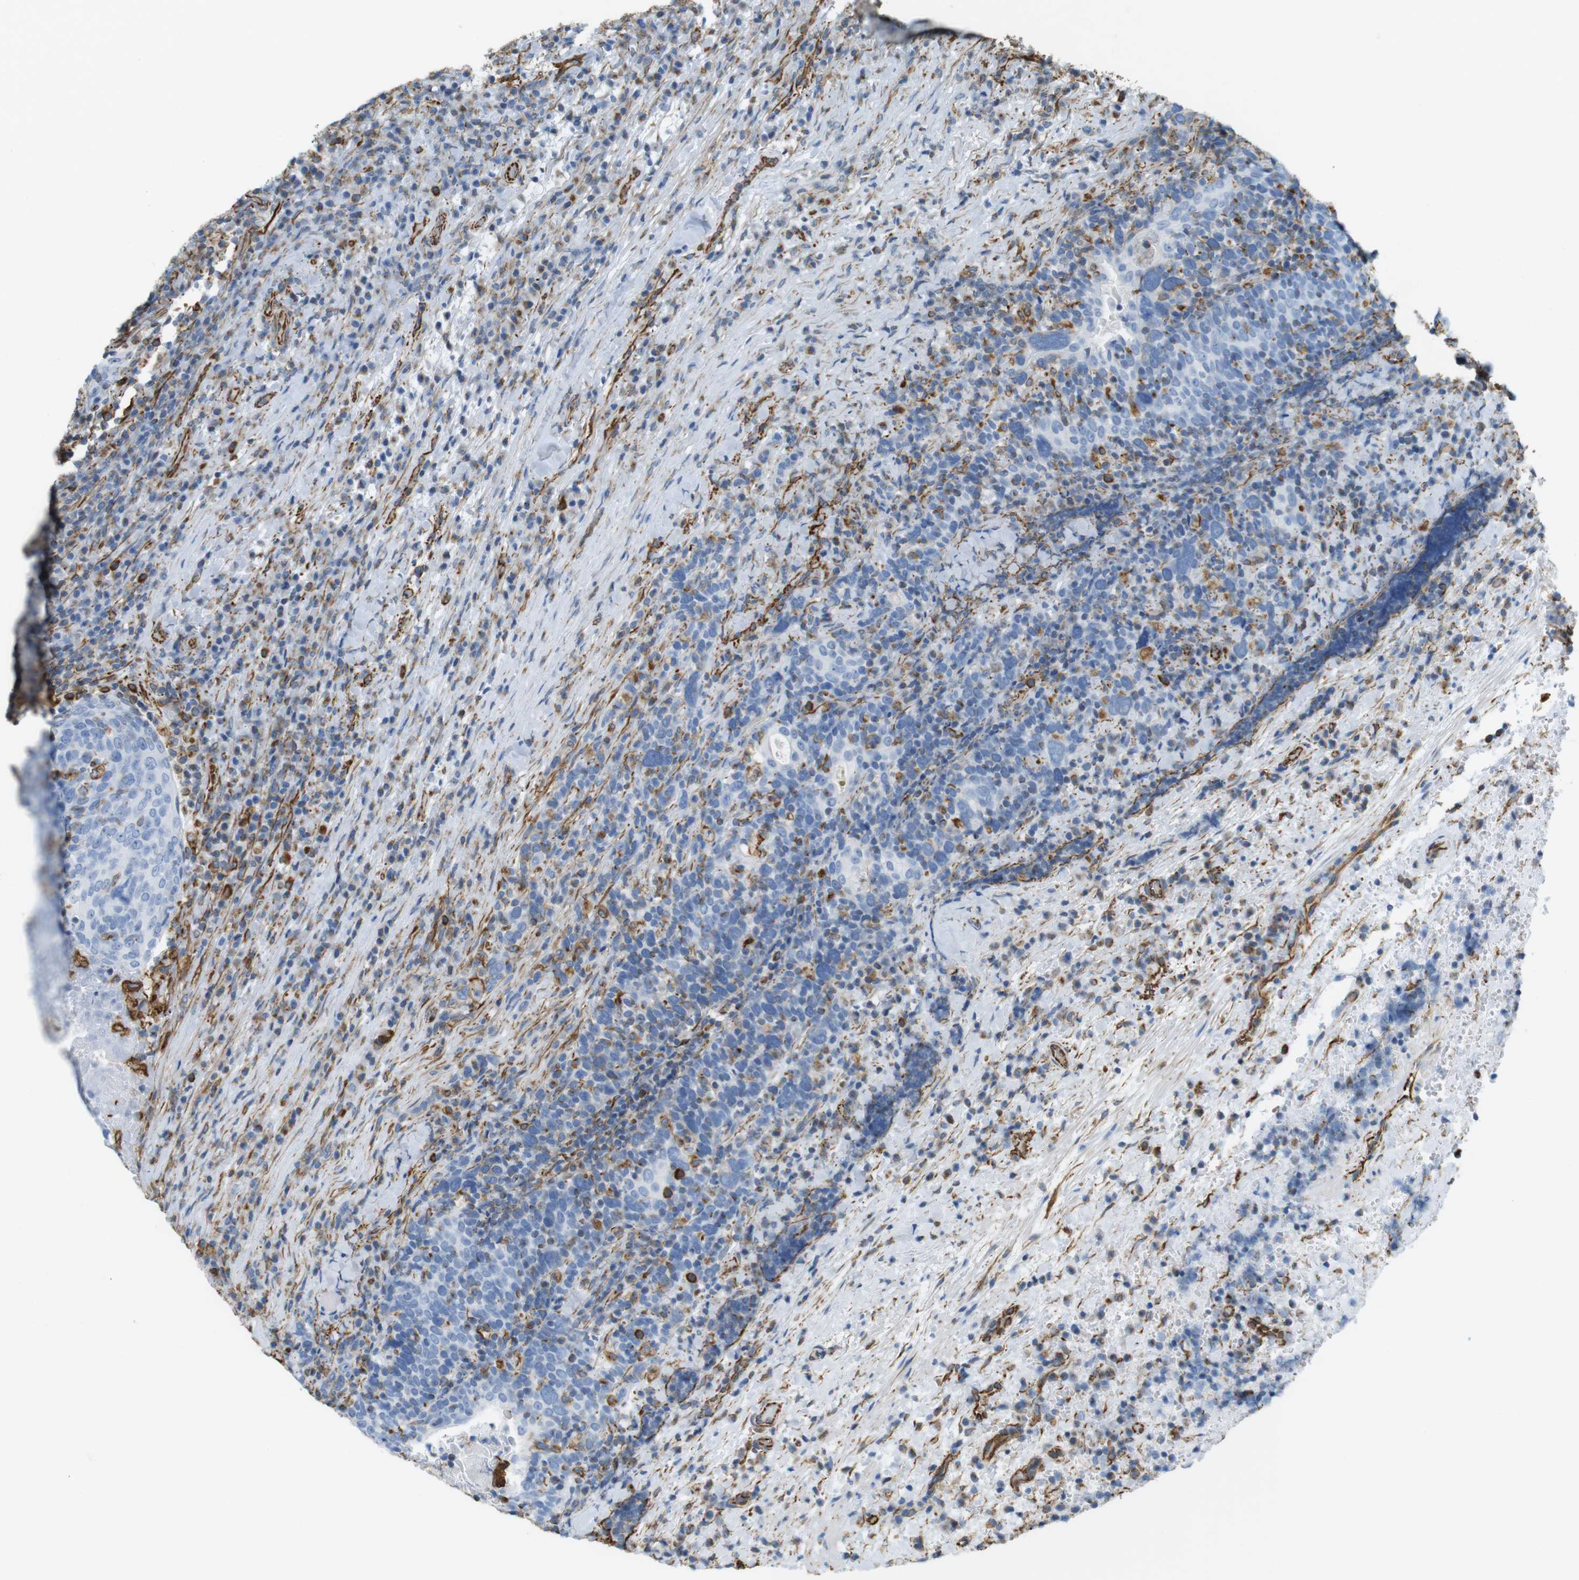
{"staining": {"intensity": "negative", "quantity": "none", "location": "none"}, "tissue": "head and neck cancer", "cell_type": "Tumor cells", "image_type": "cancer", "snomed": [{"axis": "morphology", "description": "Squamous cell carcinoma, NOS"}, {"axis": "morphology", "description": "Squamous cell carcinoma, metastatic, NOS"}, {"axis": "topography", "description": "Lymph node"}, {"axis": "topography", "description": "Head-Neck"}], "caption": "The photomicrograph shows no staining of tumor cells in metastatic squamous cell carcinoma (head and neck). Brightfield microscopy of immunohistochemistry stained with DAB (3,3'-diaminobenzidine) (brown) and hematoxylin (blue), captured at high magnification.", "gene": "MS4A10", "patient": {"sex": "male", "age": 62}}